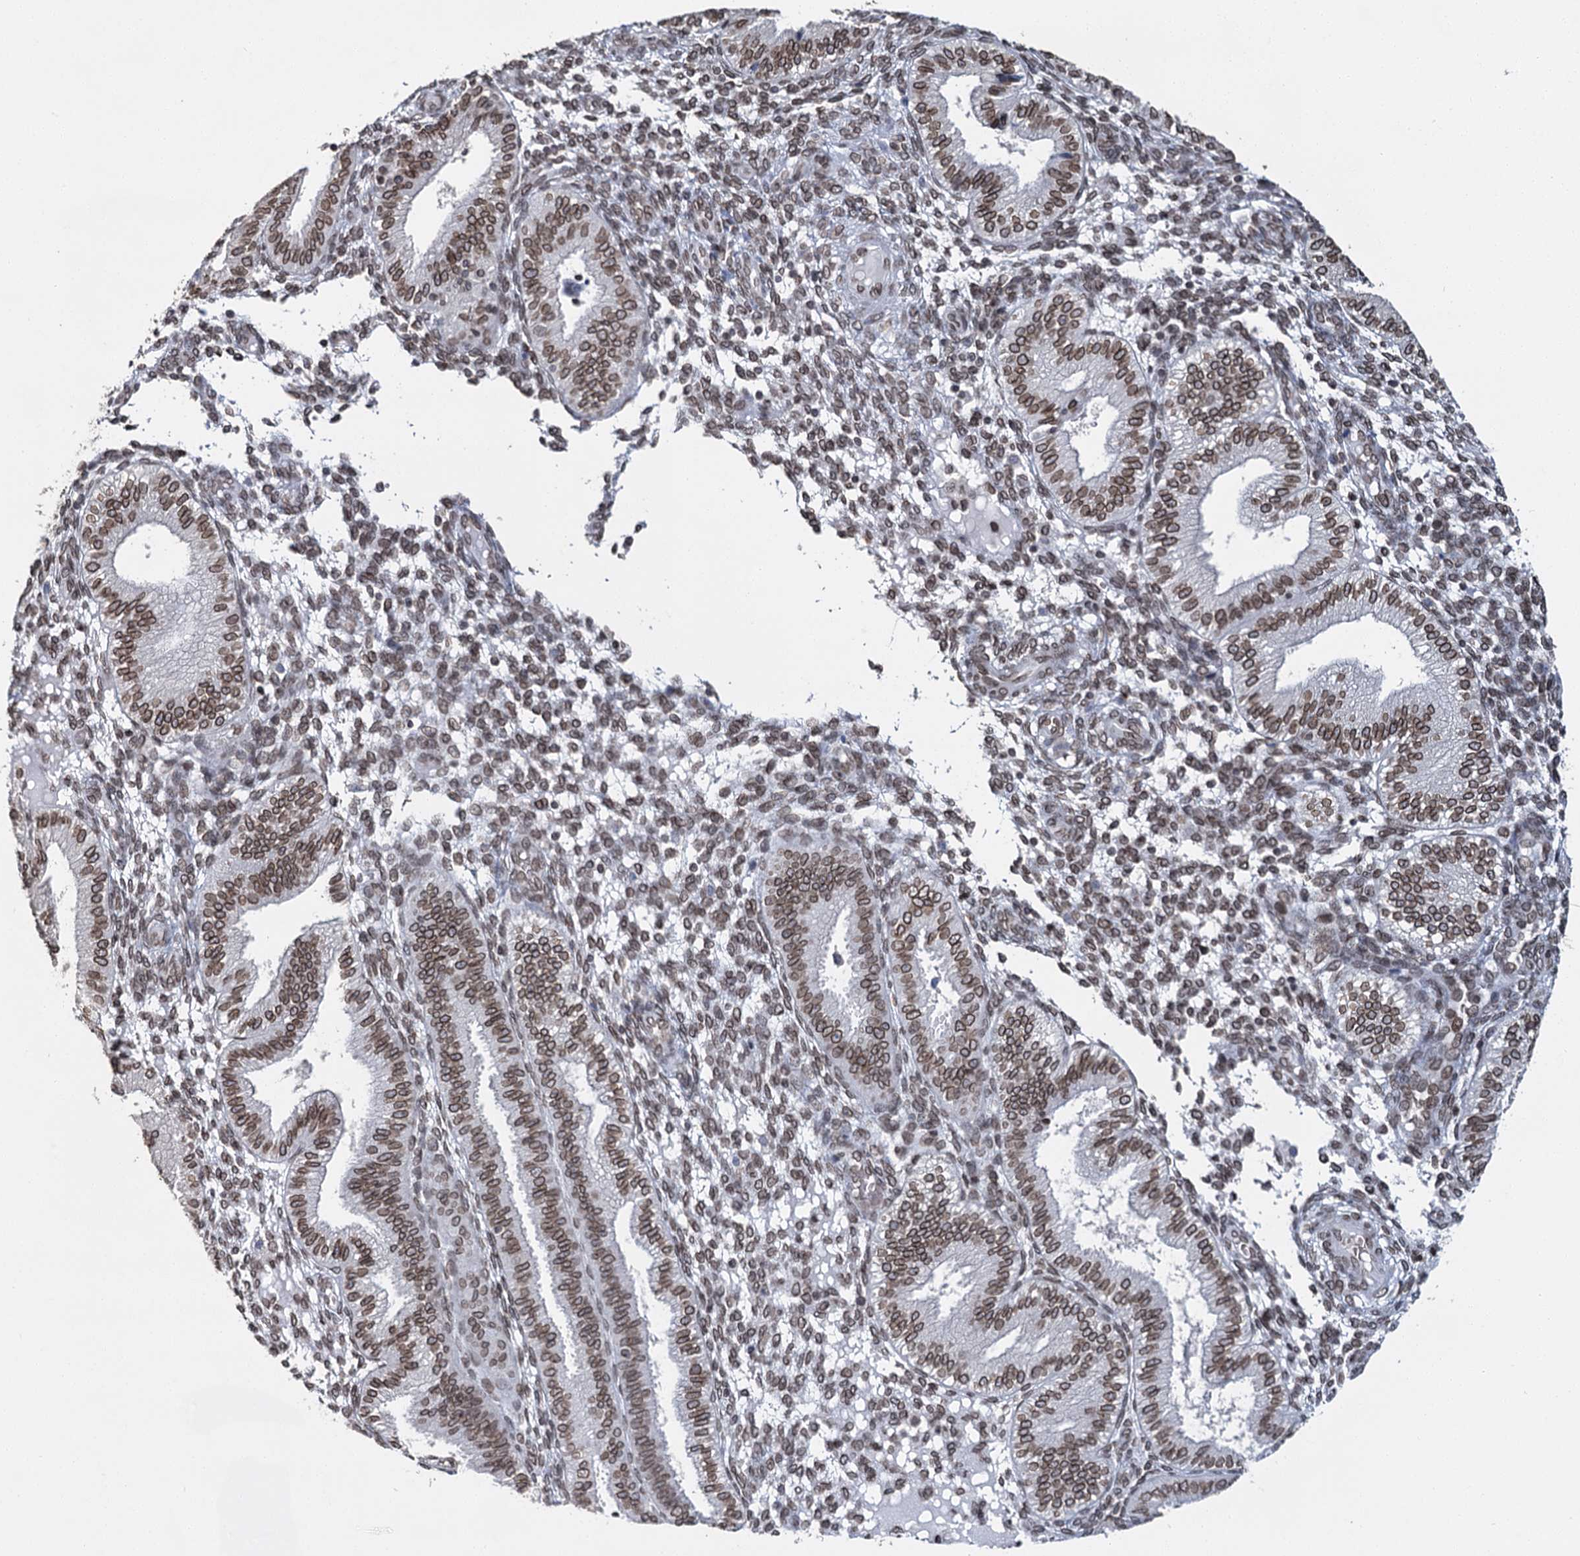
{"staining": {"intensity": "moderate", "quantity": "<25%", "location": "nuclear"}, "tissue": "endometrium", "cell_type": "Cells in endometrial stroma", "image_type": "normal", "snomed": [{"axis": "morphology", "description": "Normal tissue, NOS"}, {"axis": "topography", "description": "Endometrium"}], "caption": "Endometrium stained for a protein (brown) reveals moderate nuclear positive positivity in about <25% of cells in endometrial stroma.", "gene": "KIAA0930", "patient": {"sex": "female", "age": 39}}